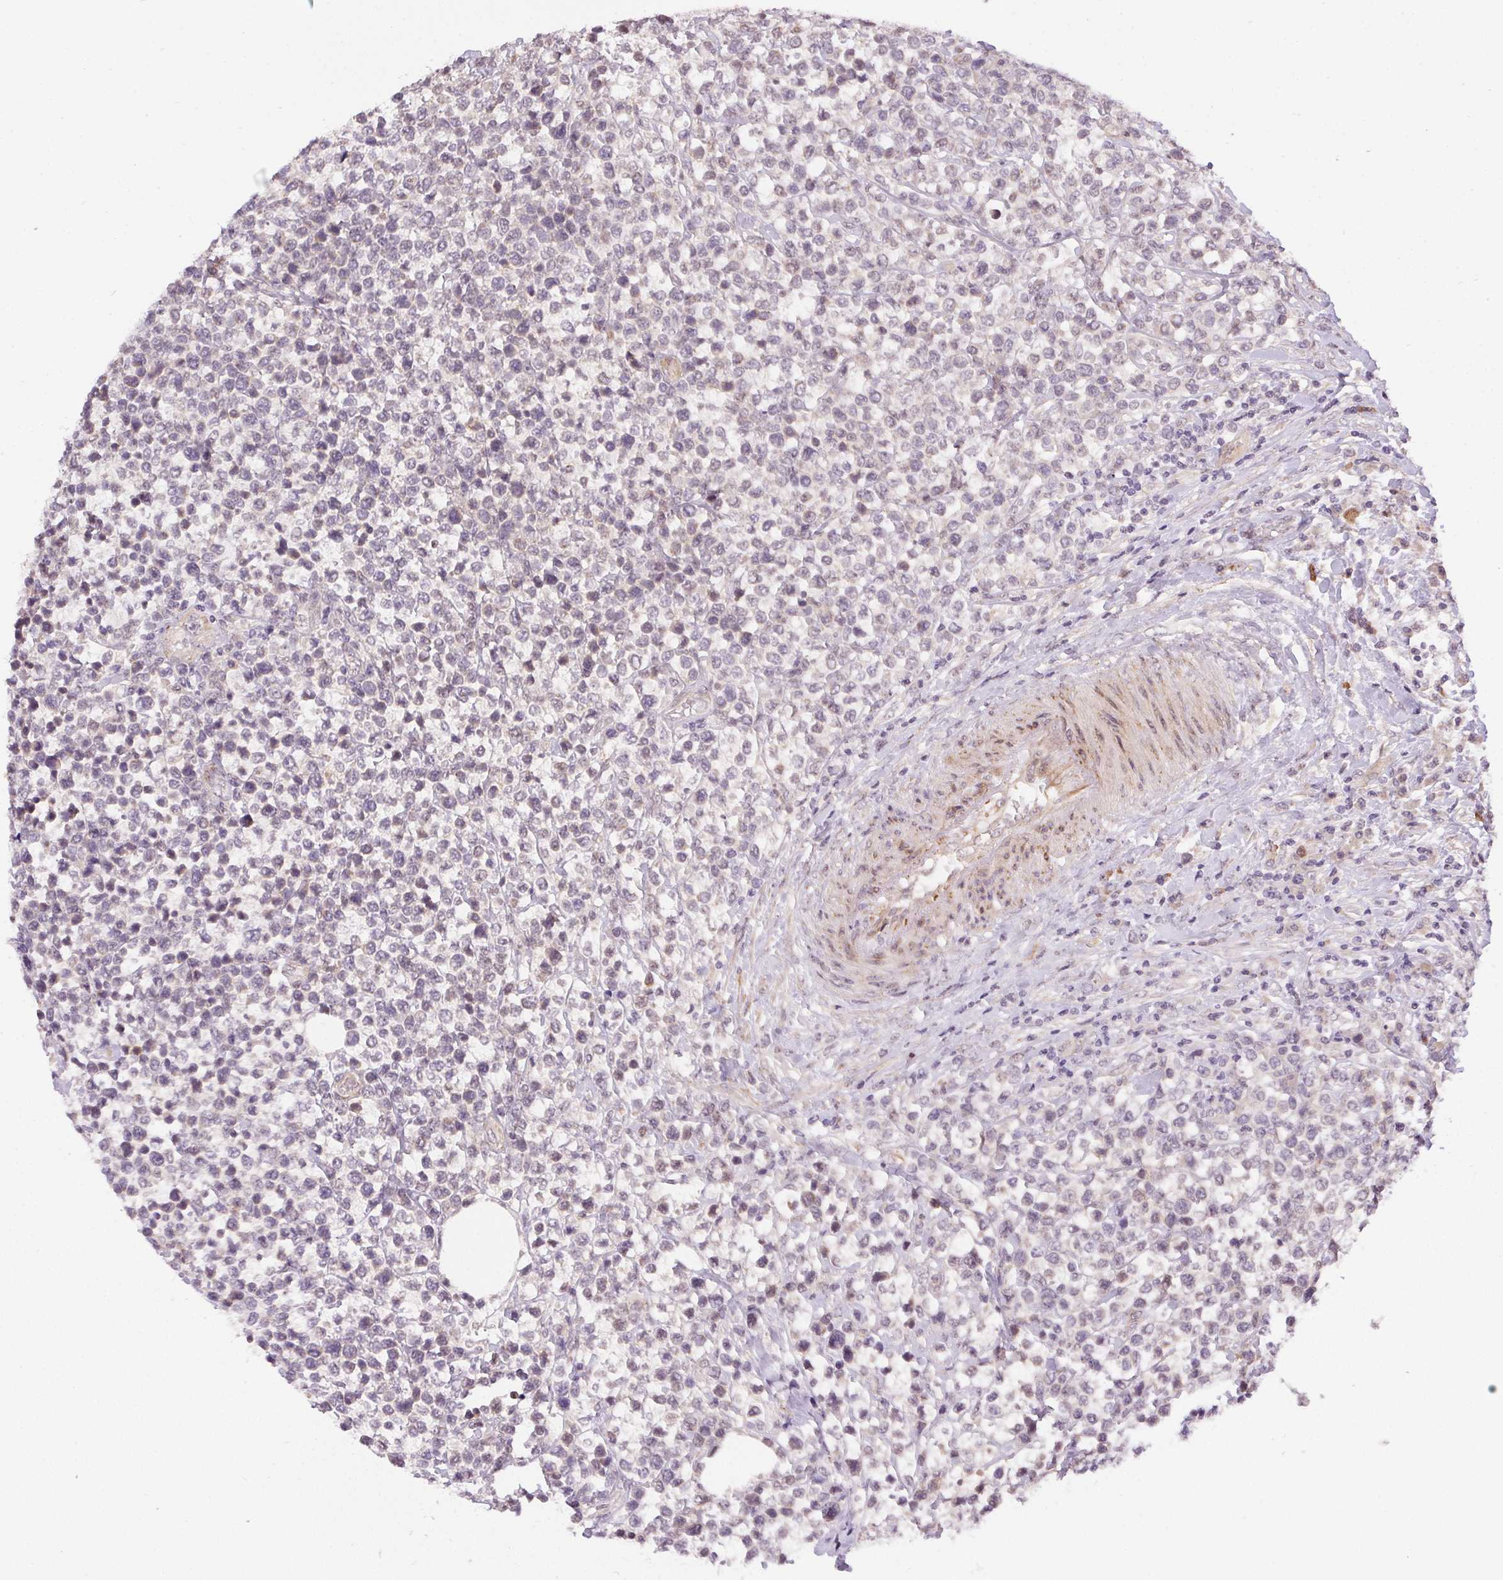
{"staining": {"intensity": "negative", "quantity": "none", "location": "none"}, "tissue": "lymphoma", "cell_type": "Tumor cells", "image_type": "cancer", "snomed": [{"axis": "morphology", "description": "Malignant lymphoma, non-Hodgkin's type, High grade"}, {"axis": "topography", "description": "Soft tissue"}], "caption": "Immunohistochemical staining of lymphoma reveals no significant staining in tumor cells.", "gene": "CFAP92", "patient": {"sex": "female", "age": 56}}